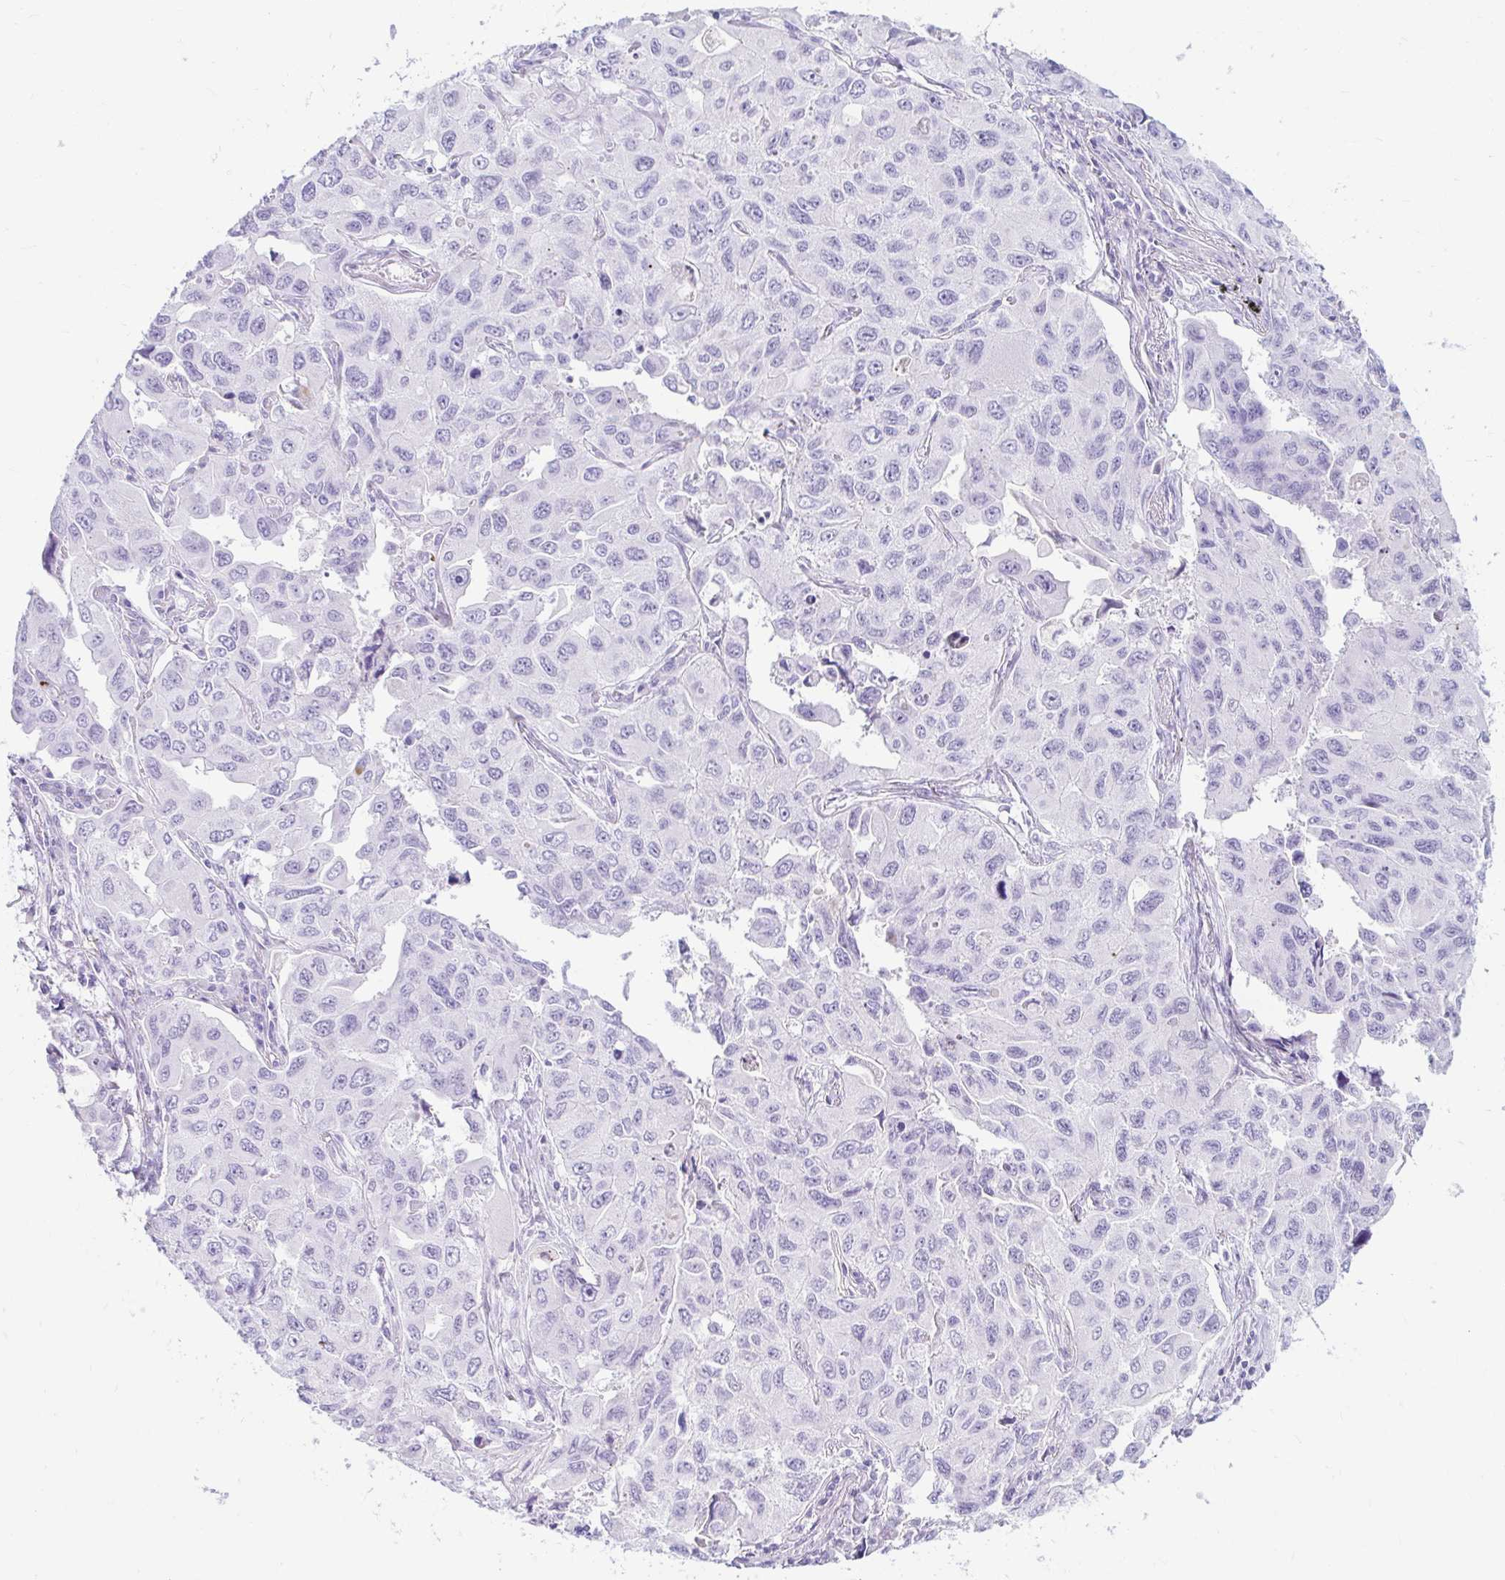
{"staining": {"intensity": "negative", "quantity": "none", "location": "none"}, "tissue": "lung cancer", "cell_type": "Tumor cells", "image_type": "cancer", "snomed": [{"axis": "morphology", "description": "Adenocarcinoma, NOS"}, {"axis": "topography", "description": "Lung"}], "caption": "Tumor cells are negative for protein expression in human lung adenocarcinoma.", "gene": "ERICH6", "patient": {"sex": "male", "age": 64}}